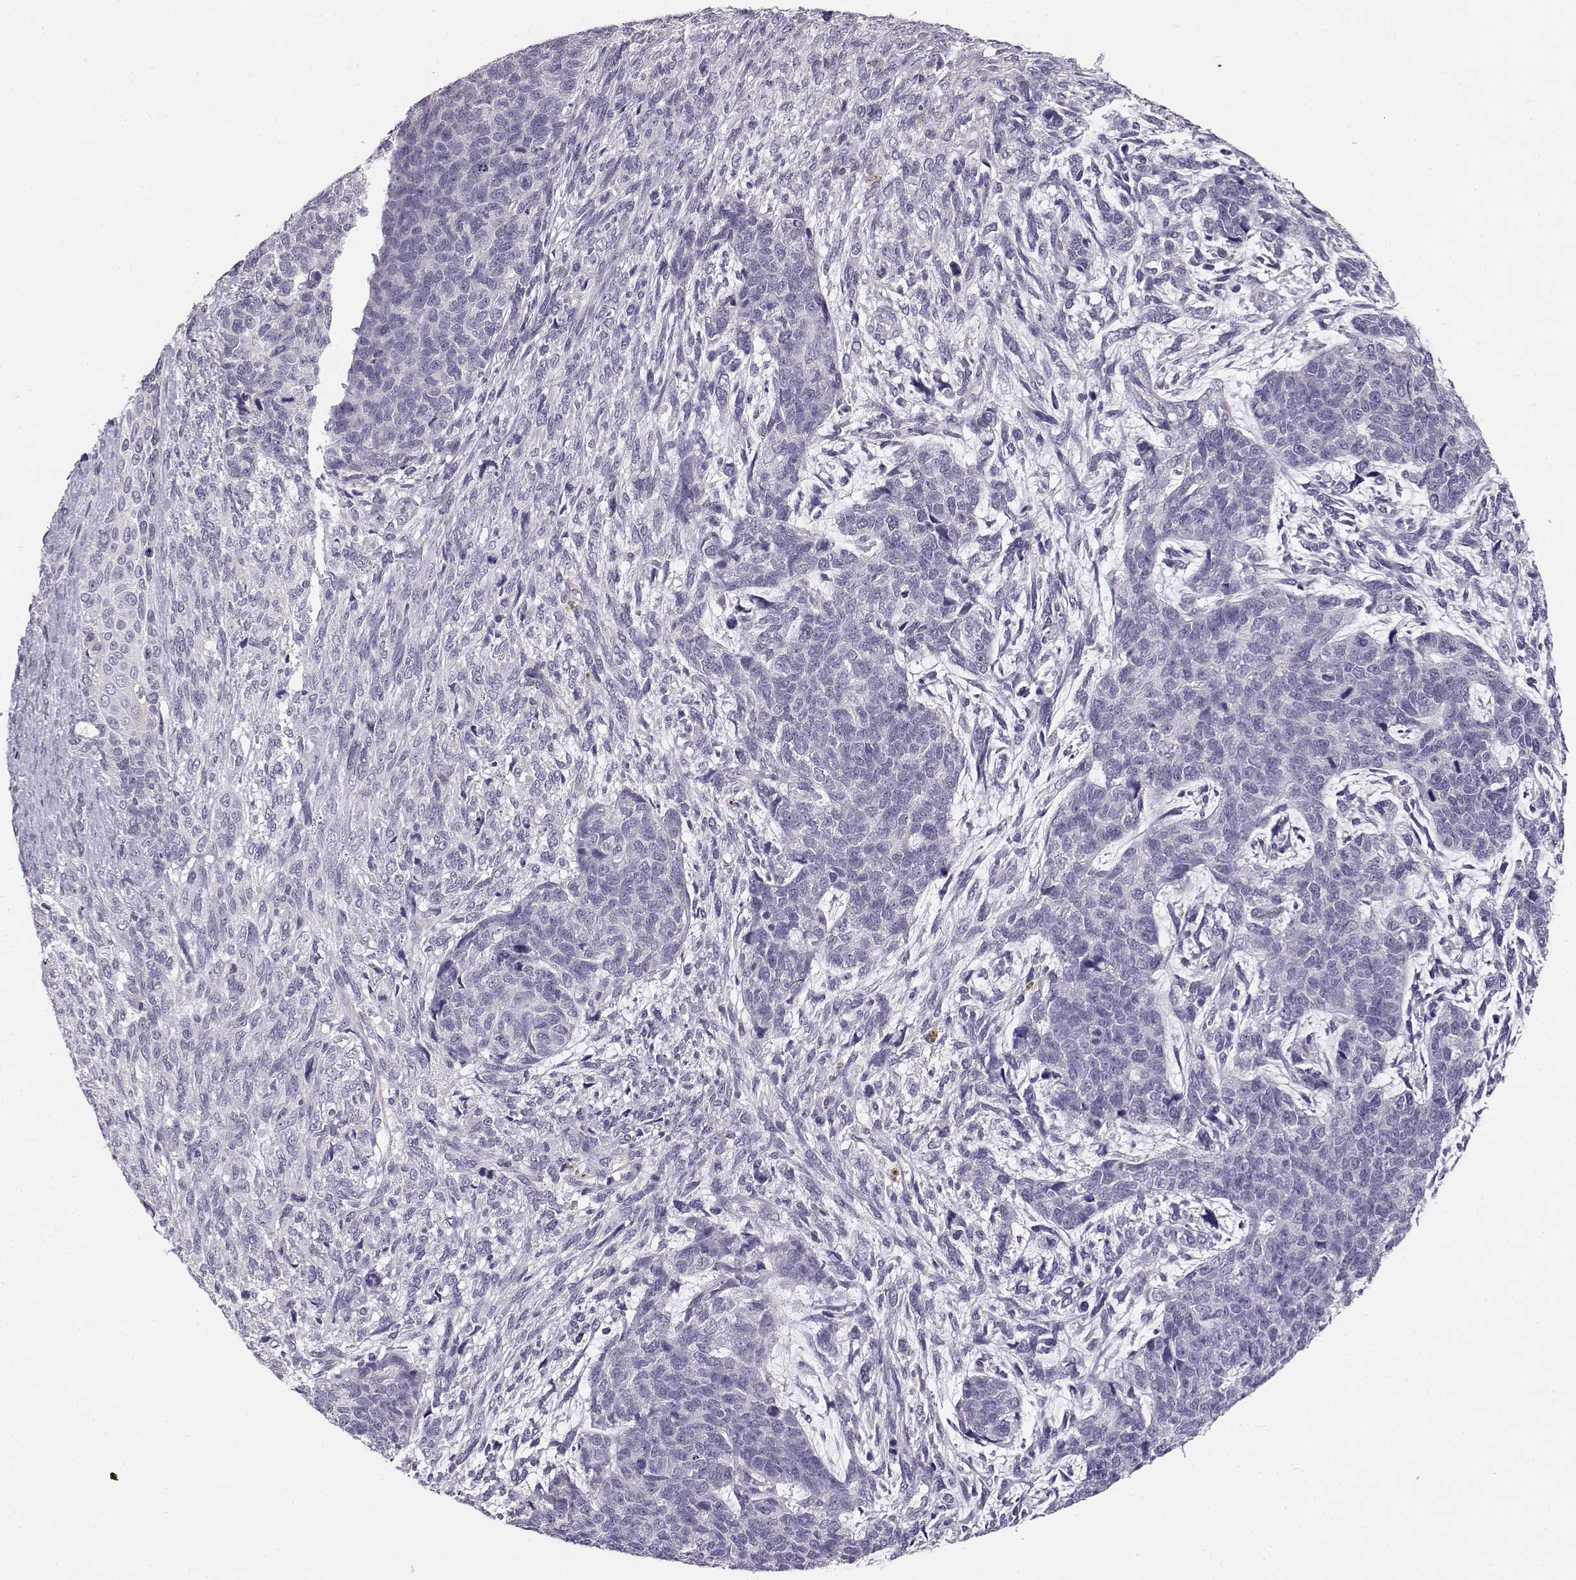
{"staining": {"intensity": "negative", "quantity": "none", "location": "none"}, "tissue": "cervical cancer", "cell_type": "Tumor cells", "image_type": "cancer", "snomed": [{"axis": "morphology", "description": "Squamous cell carcinoma, NOS"}, {"axis": "topography", "description": "Cervix"}], "caption": "Tumor cells are negative for brown protein staining in squamous cell carcinoma (cervical).", "gene": "ENDOU", "patient": {"sex": "female", "age": 63}}